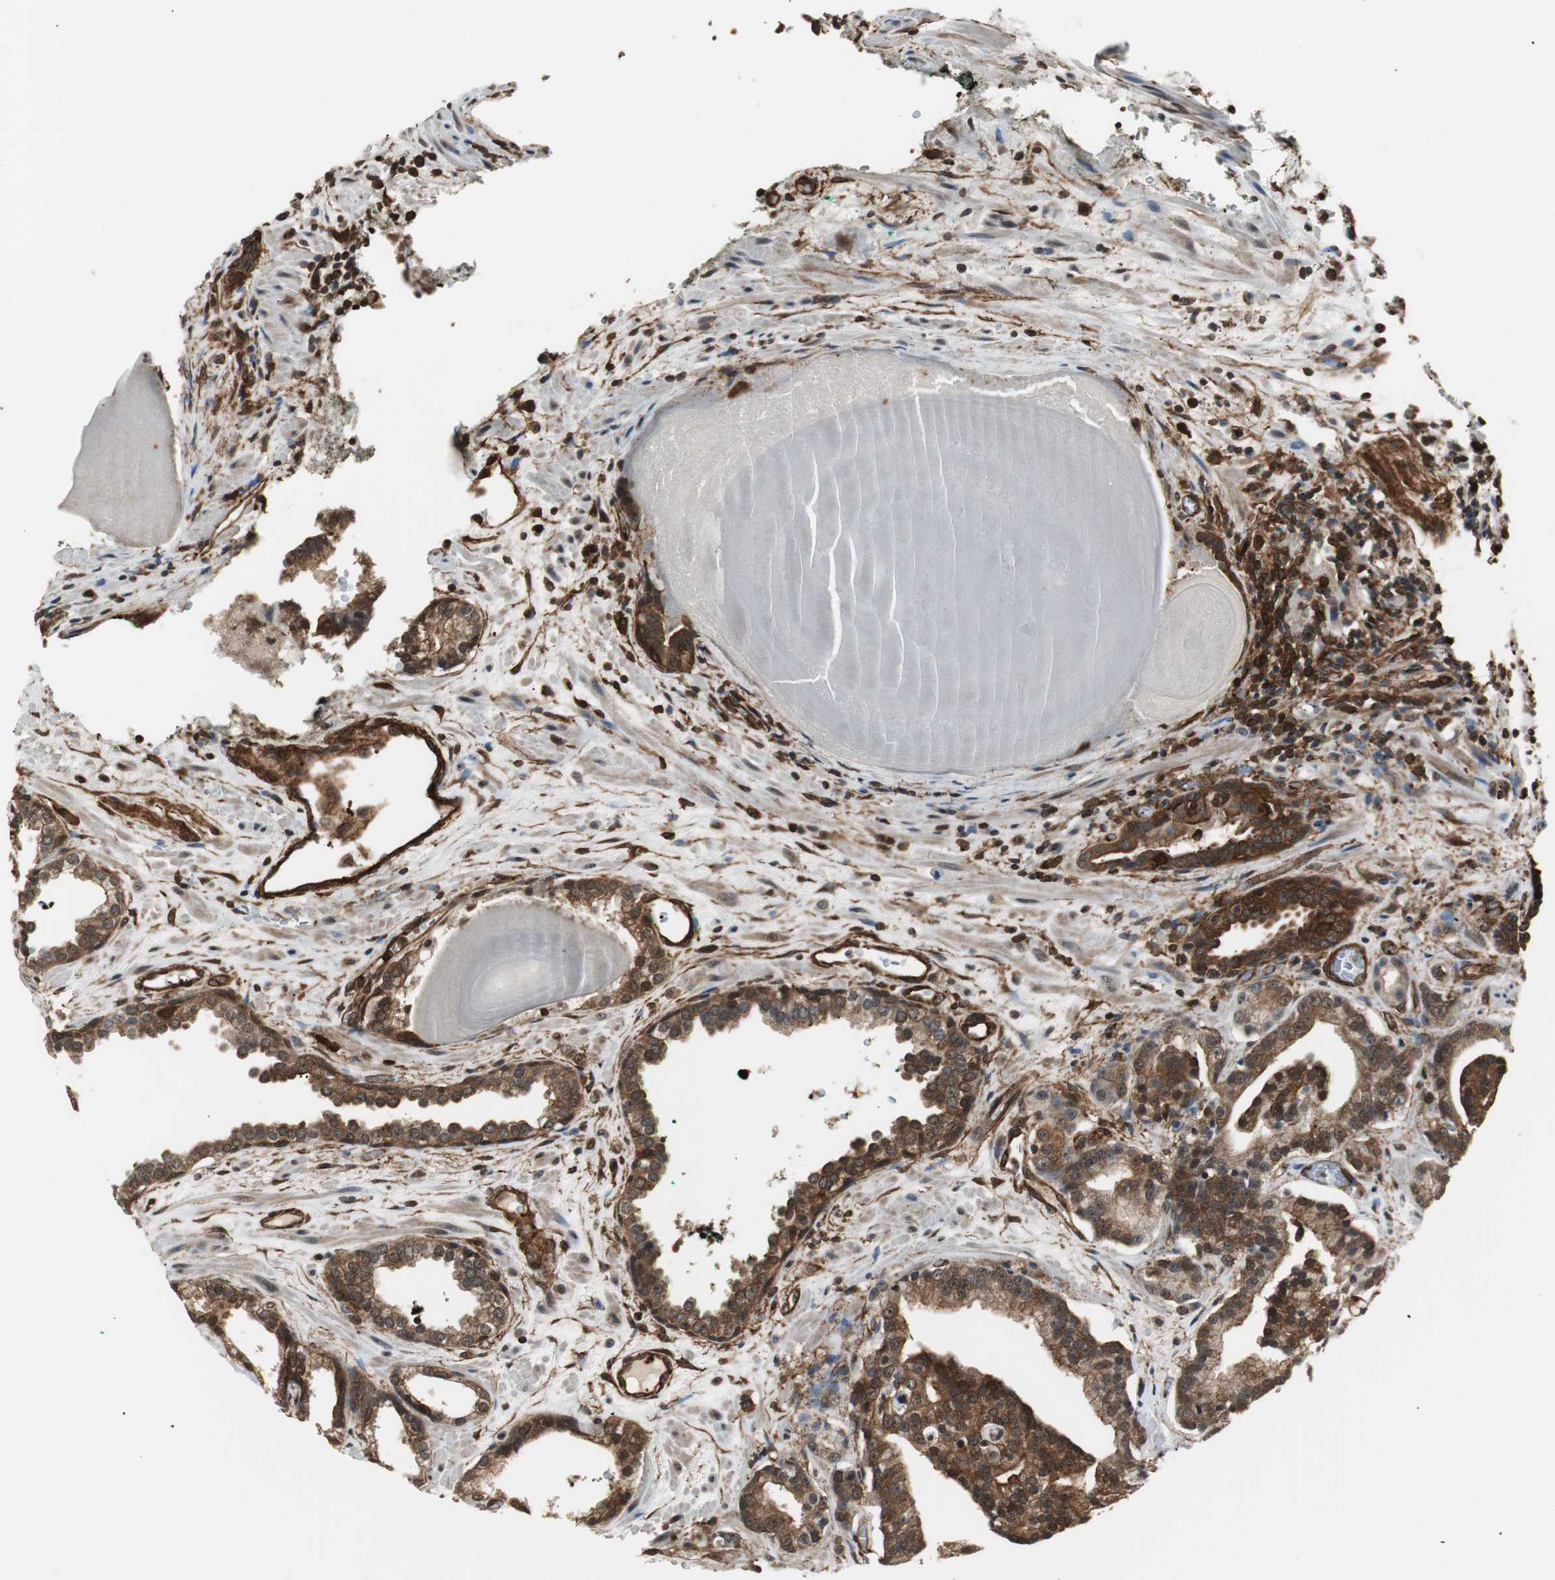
{"staining": {"intensity": "strong", "quantity": ">75%", "location": "cytoplasmic/membranous"}, "tissue": "prostate cancer", "cell_type": "Tumor cells", "image_type": "cancer", "snomed": [{"axis": "morphology", "description": "Adenocarcinoma, Low grade"}, {"axis": "topography", "description": "Prostate"}], "caption": "DAB immunohistochemical staining of prostate low-grade adenocarcinoma reveals strong cytoplasmic/membranous protein positivity in approximately >75% of tumor cells.", "gene": "PTPN11", "patient": {"sex": "male", "age": 63}}